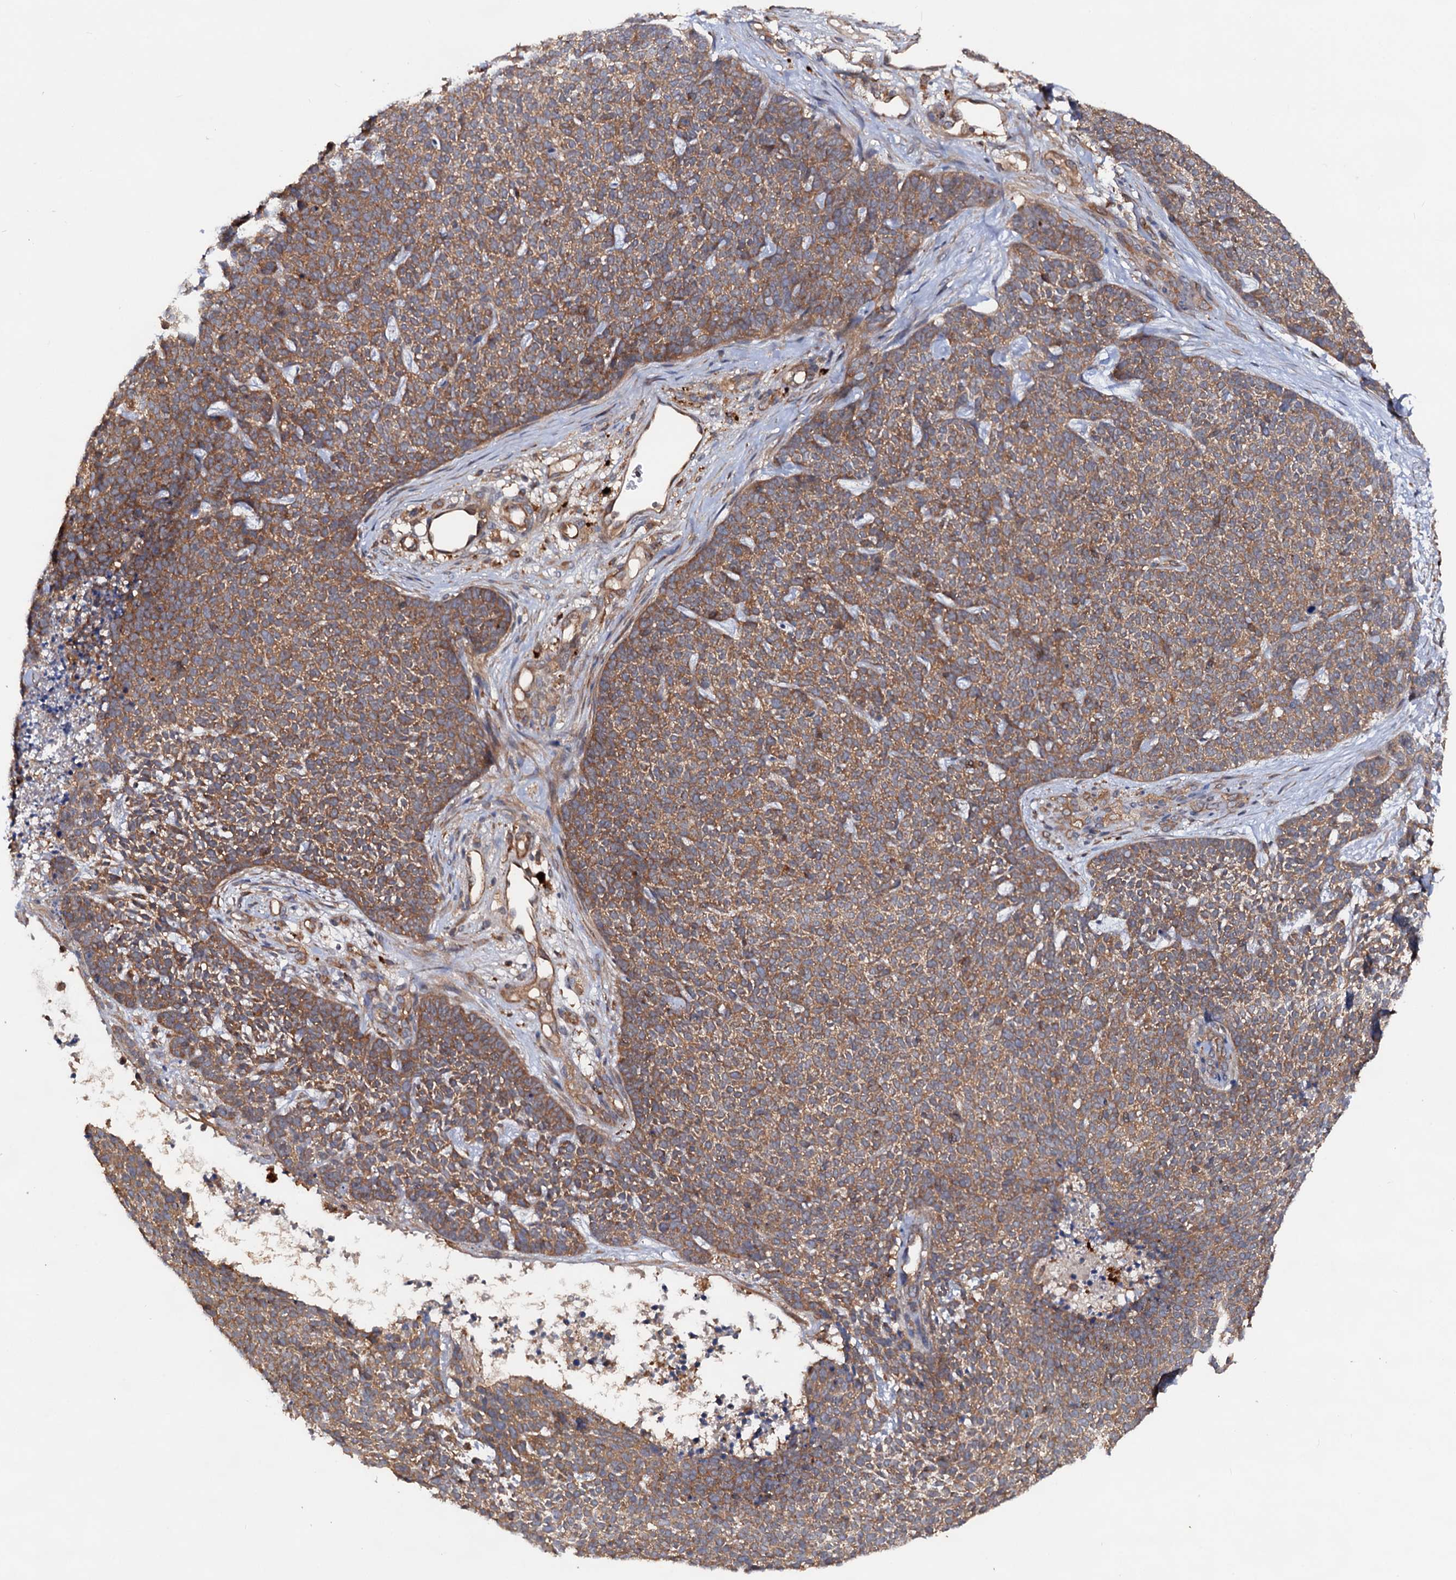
{"staining": {"intensity": "moderate", "quantity": ">75%", "location": "cytoplasmic/membranous"}, "tissue": "skin cancer", "cell_type": "Tumor cells", "image_type": "cancer", "snomed": [{"axis": "morphology", "description": "Basal cell carcinoma"}, {"axis": "topography", "description": "Skin"}], "caption": "A brown stain highlights moderate cytoplasmic/membranous staining of a protein in basal cell carcinoma (skin) tumor cells.", "gene": "VPS29", "patient": {"sex": "female", "age": 84}}